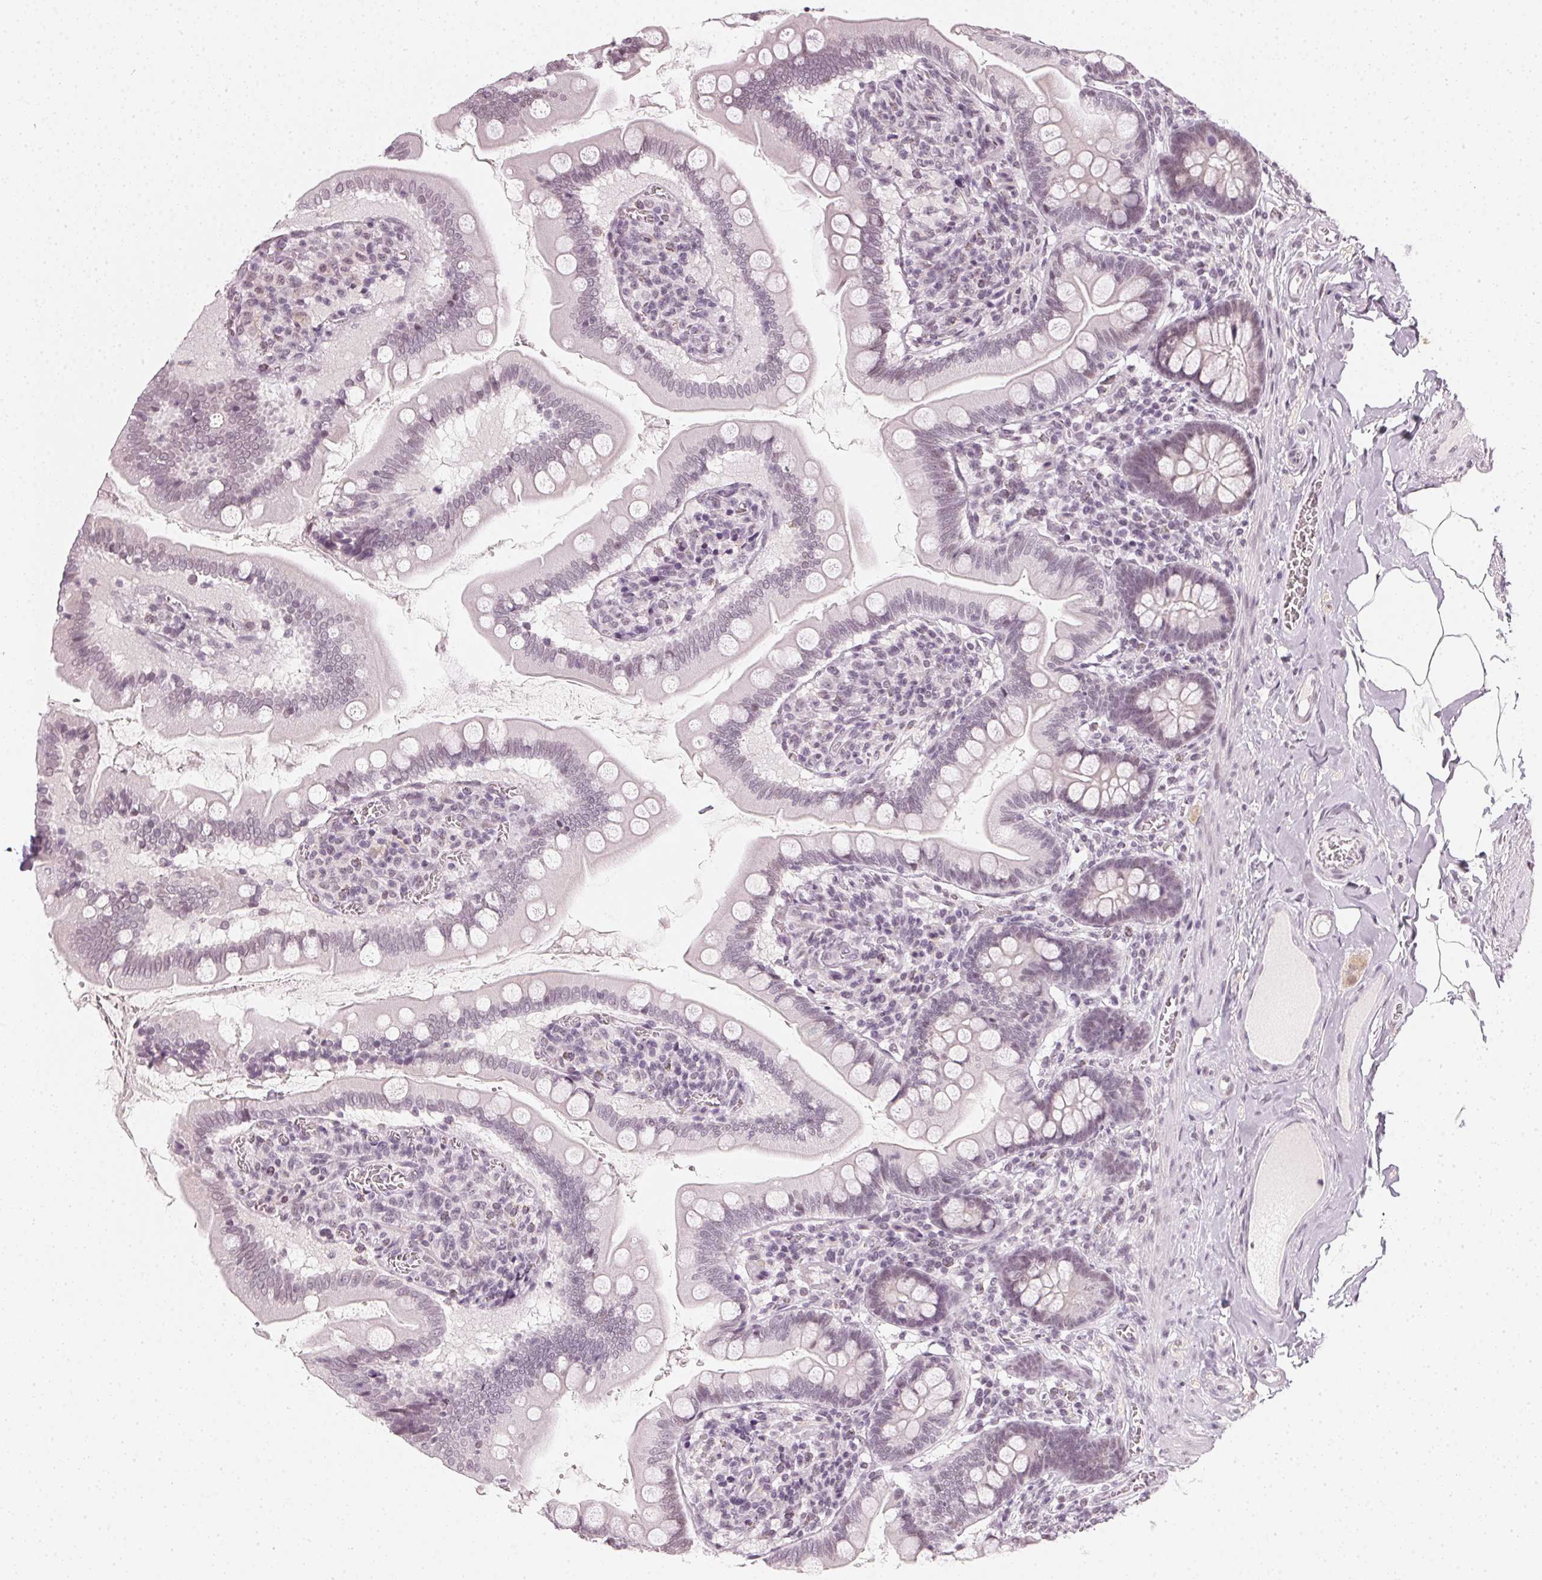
{"staining": {"intensity": "weak", "quantity": "<25%", "location": "nuclear"}, "tissue": "small intestine", "cell_type": "Glandular cells", "image_type": "normal", "snomed": [{"axis": "morphology", "description": "Normal tissue, NOS"}, {"axis": "topography", "description": "Small intestine"}], "caption": "This photomicrograph is of unremarkable small intestine stained with immunohistochemistry (IHC) to label a protein in brown with the nuclei are counter-stained blue. There is no expression in glandular cells. (Brightfield microscopy of DAB IHC at high magnification).", "gene": "DNAJC6", "patient": {"sex": "female", "age": 56}}